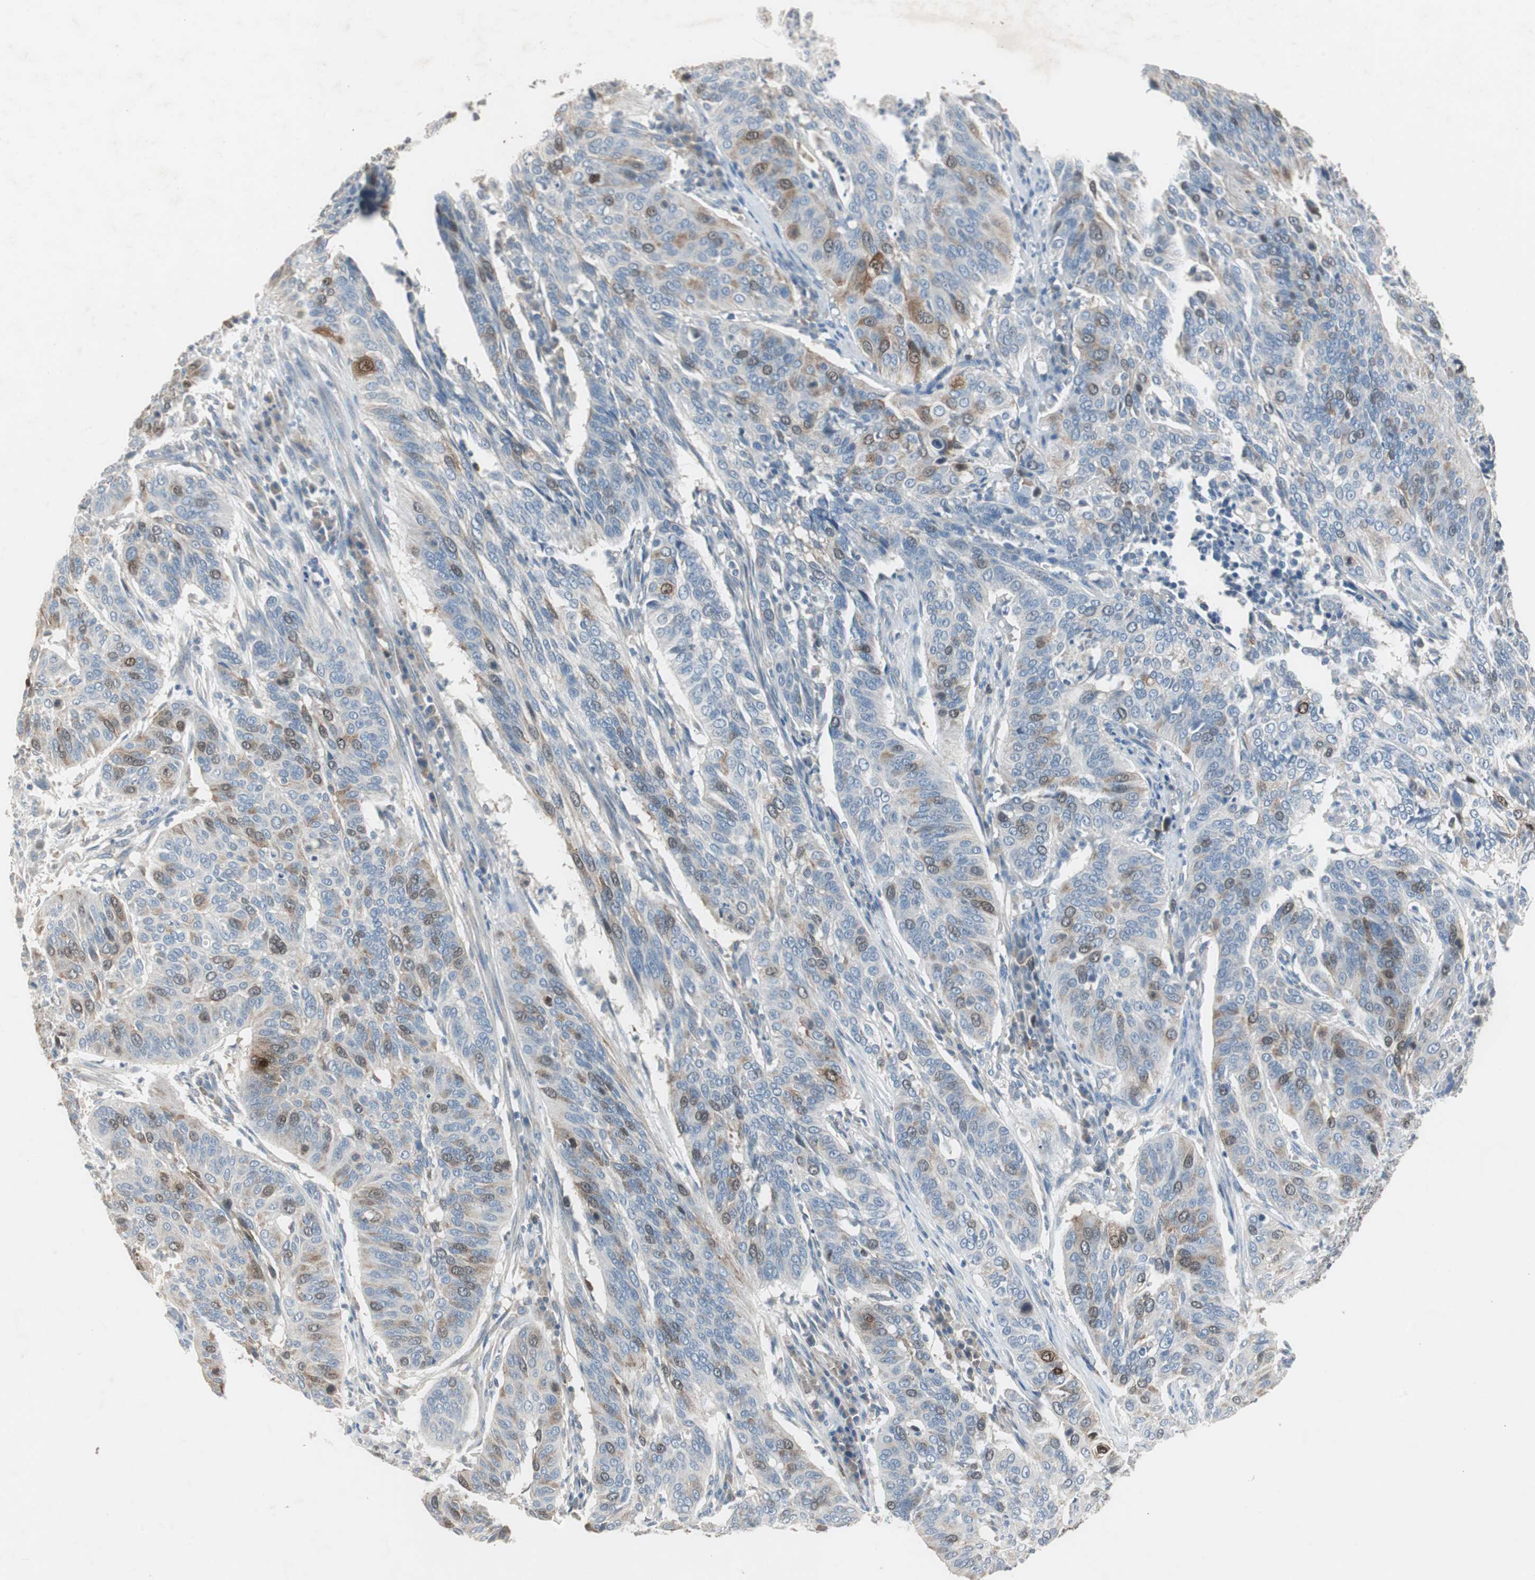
{"staining": {"intensity": "moderate", "quantity": "<25%", "location": "cytoplasmic/membranous"}, "tissue": "cervical cancer", "cell_type": "Tumor cells", "image_type": "cancer", "snomed": [{"axis": "morphology", "description": "Squamous cell carcinoma, NOS"}, {"axis": "topography", "description": "Cervix"}], "caption": "Tumor cells show low levels of moderate cytoplasmic/membranous expression in about <25% of cells in human squamous cell carcinoma (cervical).", "gene": "TK1", "patient": {"sex": "female", "age": 39}}